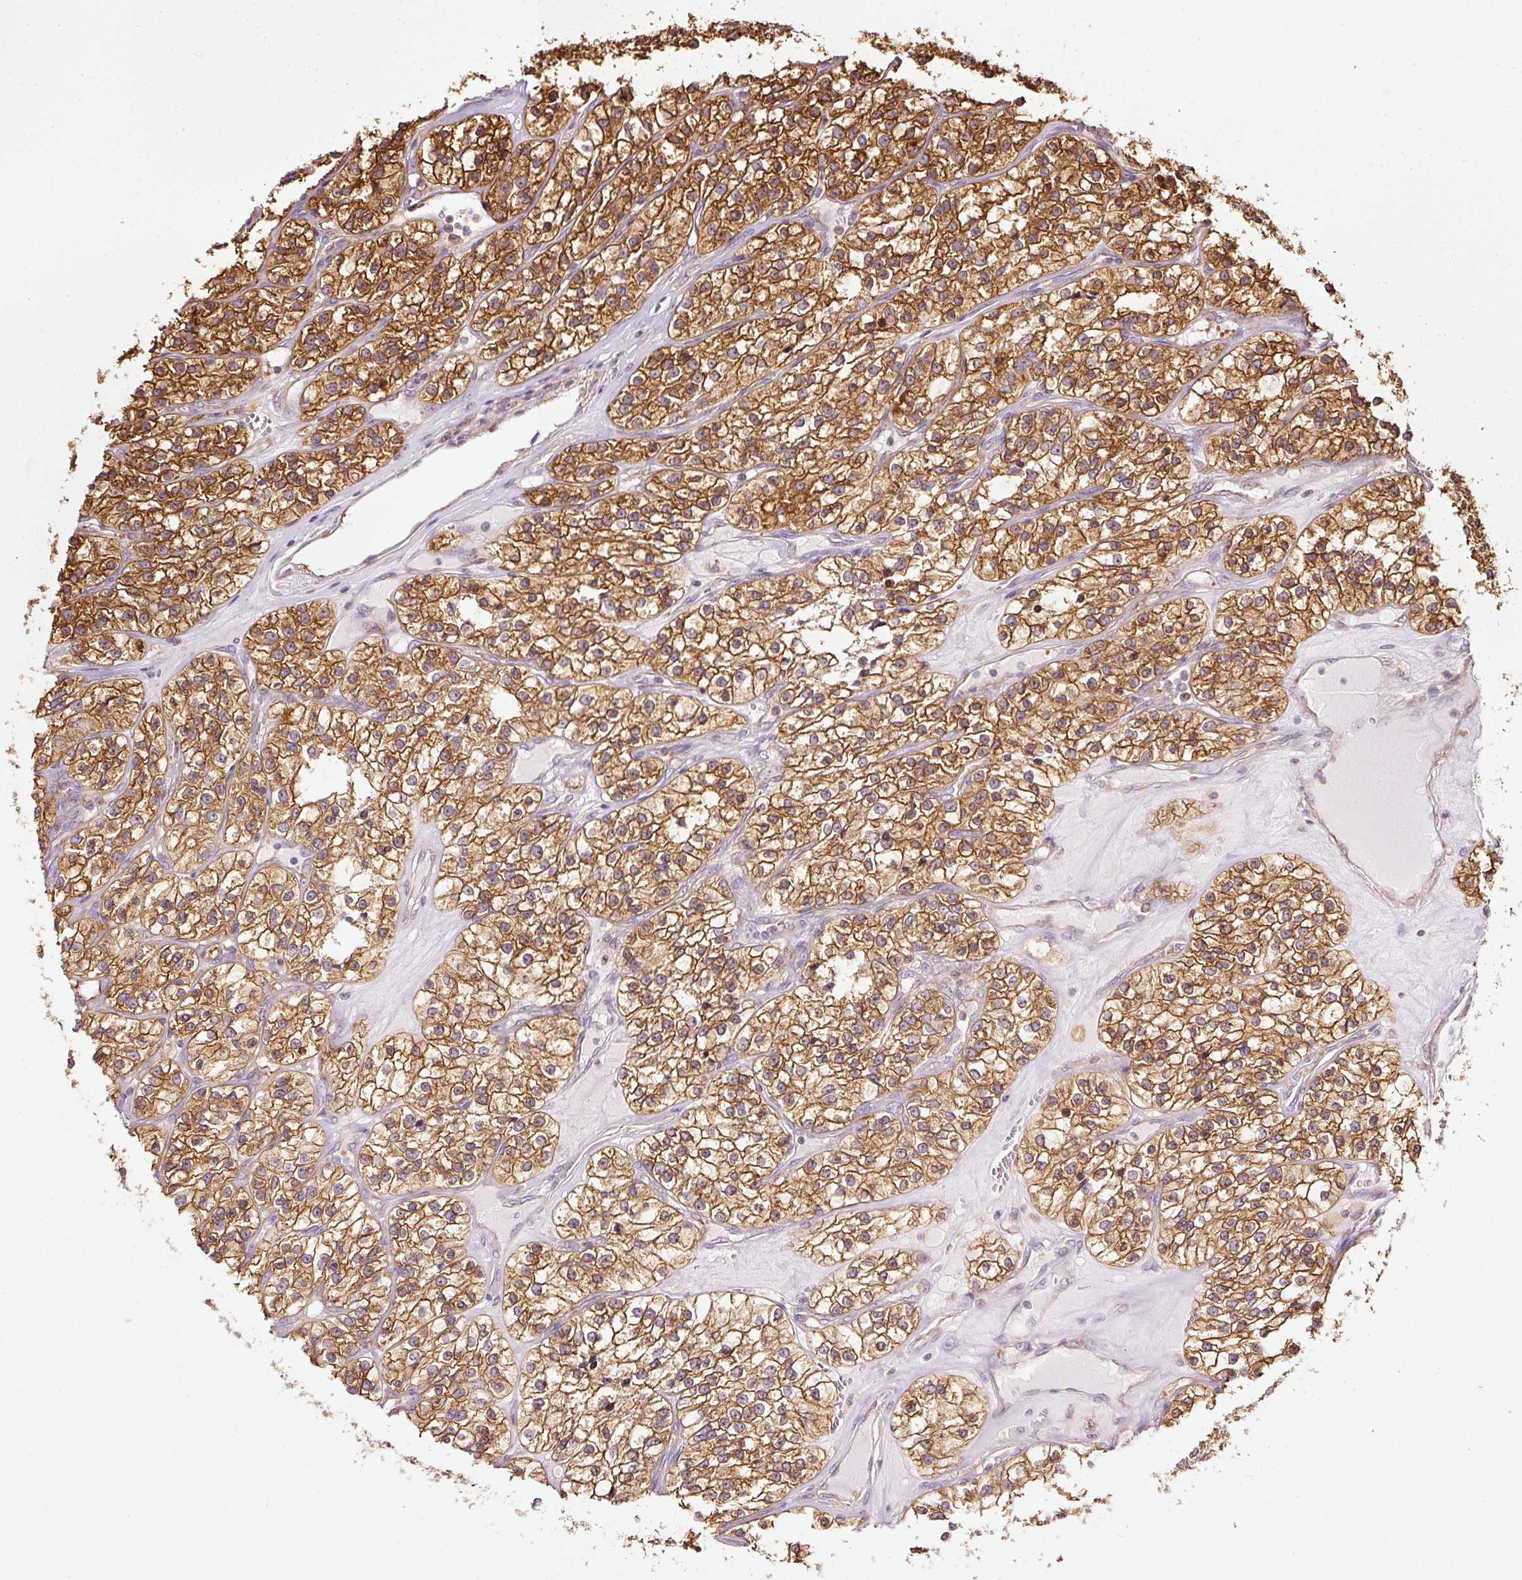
{"staining": {"intensity": "moderate", "quantity": ">75%", "location": "cytoplasmic/membranous"}, "tissue": "renal cancer", "cell_type": "Tumor cells", "image_type": "cancer", "snomed": [{"axis": "morphology", "description": "Adenocarcinoma, NOS"}, {"axis": "topography", "description": "Kidney"}], "caption": "IHC micrograph of neoplastic tissue: adenocarcinoma (renal) stained using IHC demonstrates medium levels of moderate protein expression localized specifically in the cytoplasmic/membranous of tumor cells, appearing as a cytoplasmic/membranous brown color.", "gene": "SCNM1", "patient": {"sex": "female", "age": 57}}